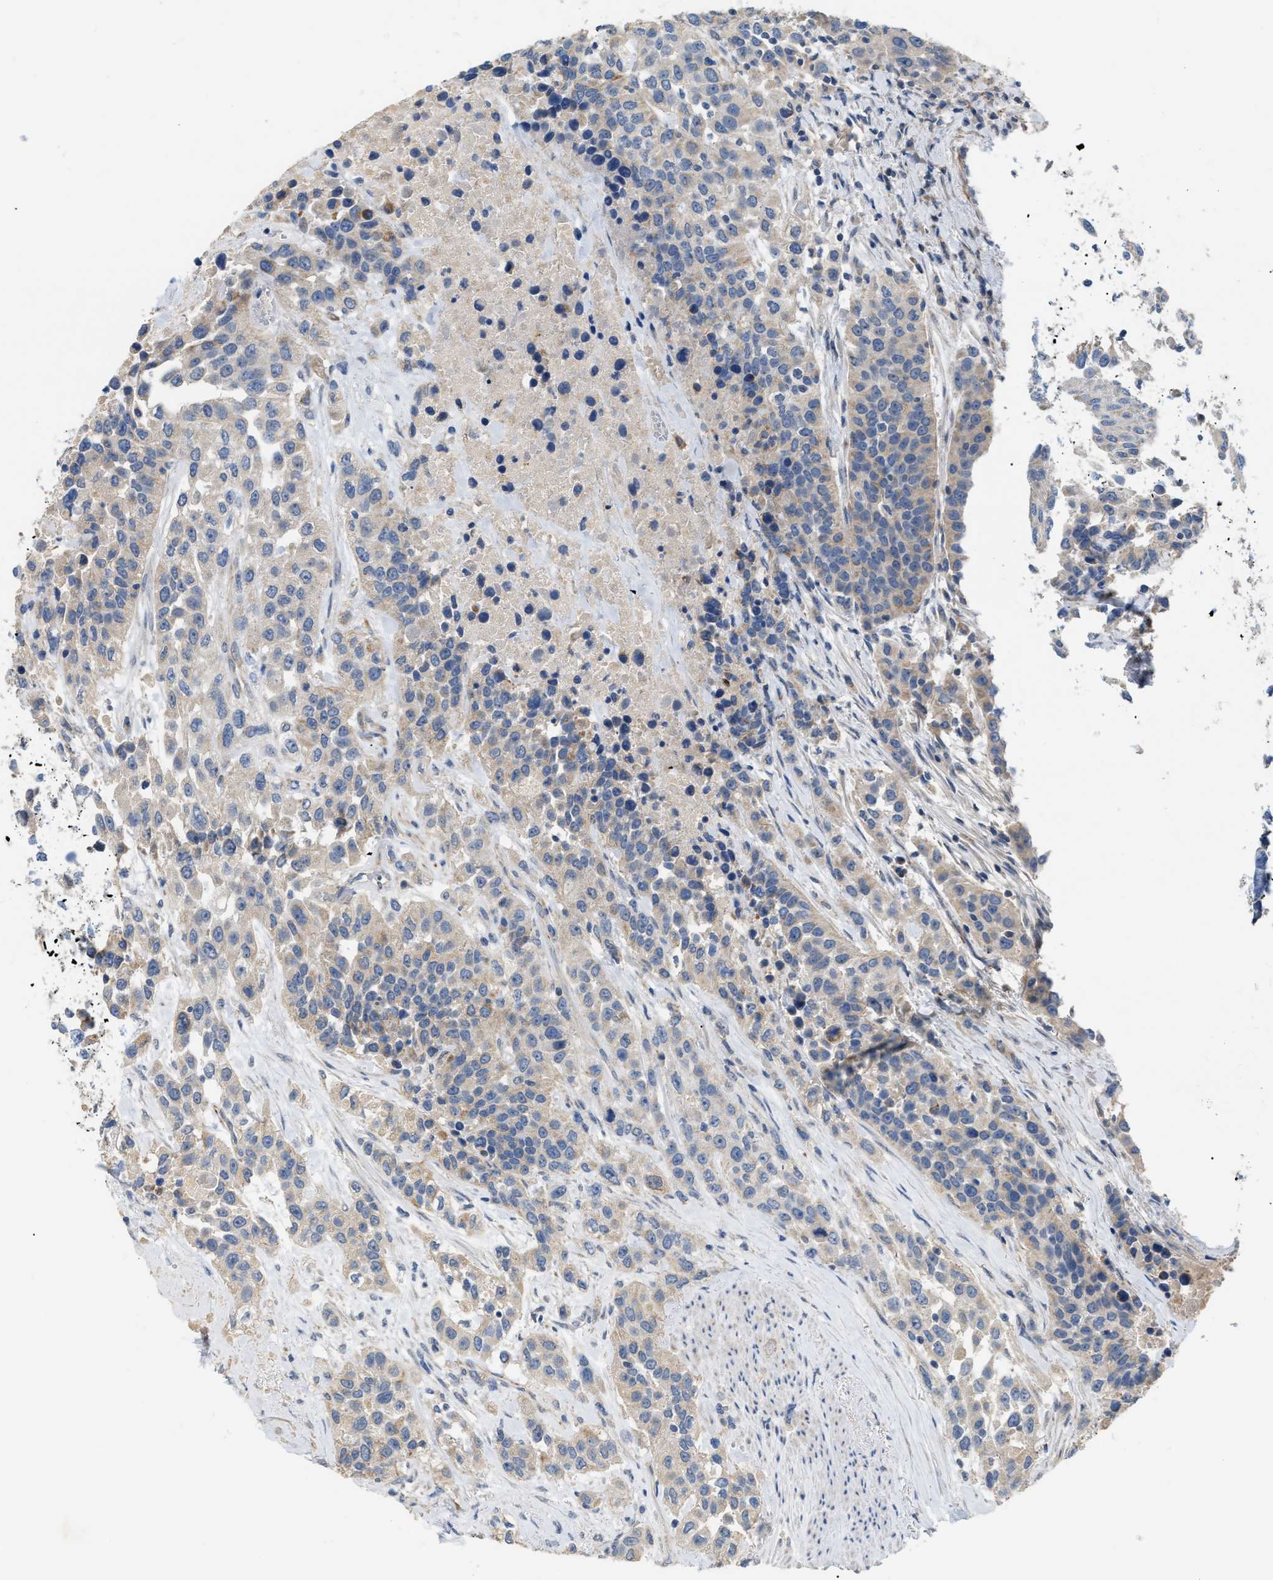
{"staining": {"intensity": "negative", "quantity": "none", "location": "none"}, "tissue": "urothelial cancer", "cell_type": "Tumor cells", "image_type": "cancer", "snomed": [{"axis": "morphology", "description": "Urothelial carcinoma, High grade"}, {"axis": "topography", "description": "Urinary bladder"}], "caption": "This is an IHC photomicrograph of human urothelial cancer. There is no staining in tumor cells.", "gene": "DHX58", "patient": {"sex": "female", "age": 80}}